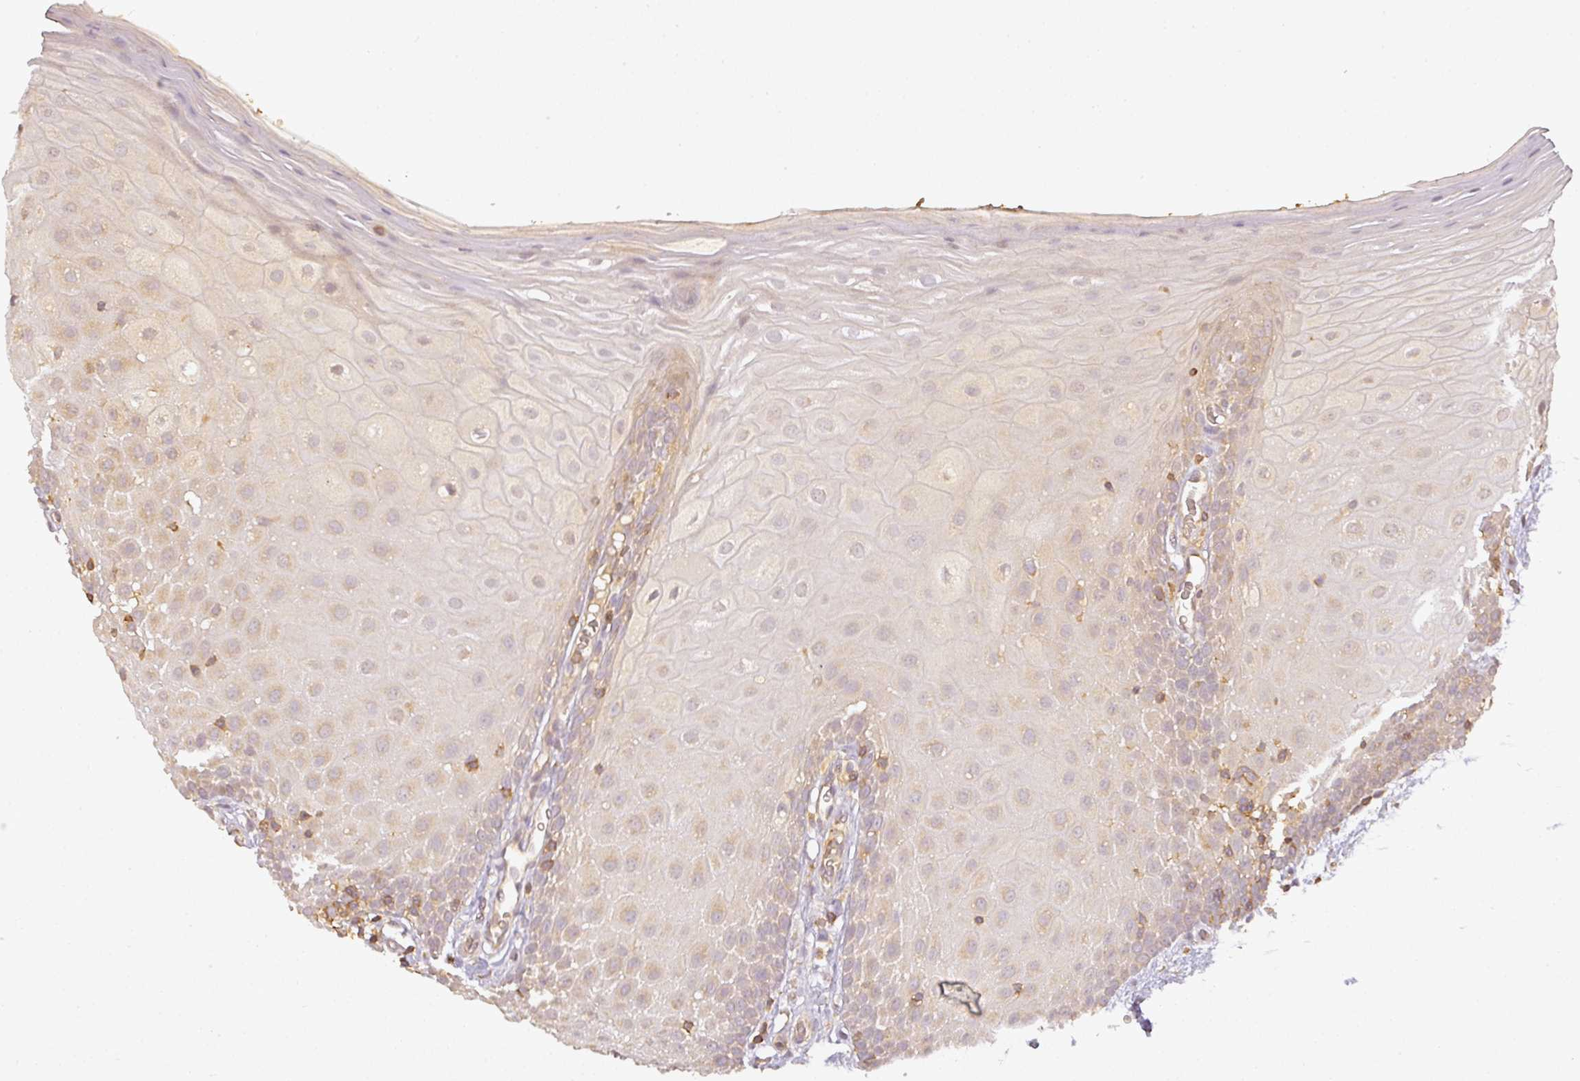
{"staining": {"intensity": "weak", "quantity": "<25%", "location": "cytoplasmic/membranous"}, "tissue": "oral mucosa", "cell_type": "Squamous epithelial cells", "image_type": "normal", "snomed": [{"axis": "morphology", "description": "Normal tissue, NOS"}, {"axis": "morphology", "description": "Squamous cell carcinoma, NOS"}, {"axis": "topography", "description": "Oral tissue"}, {"axis": "topography", "description": "Tounge, NOS"}, {"axis": "topography", "description": "Head-Neck"}], "caption": "The histopathology image displays no significant positivity in squamous epithelial cells of oral mucosa.", "gene": "TCL1B", "patient": {"sex": "male", "age": 76}}